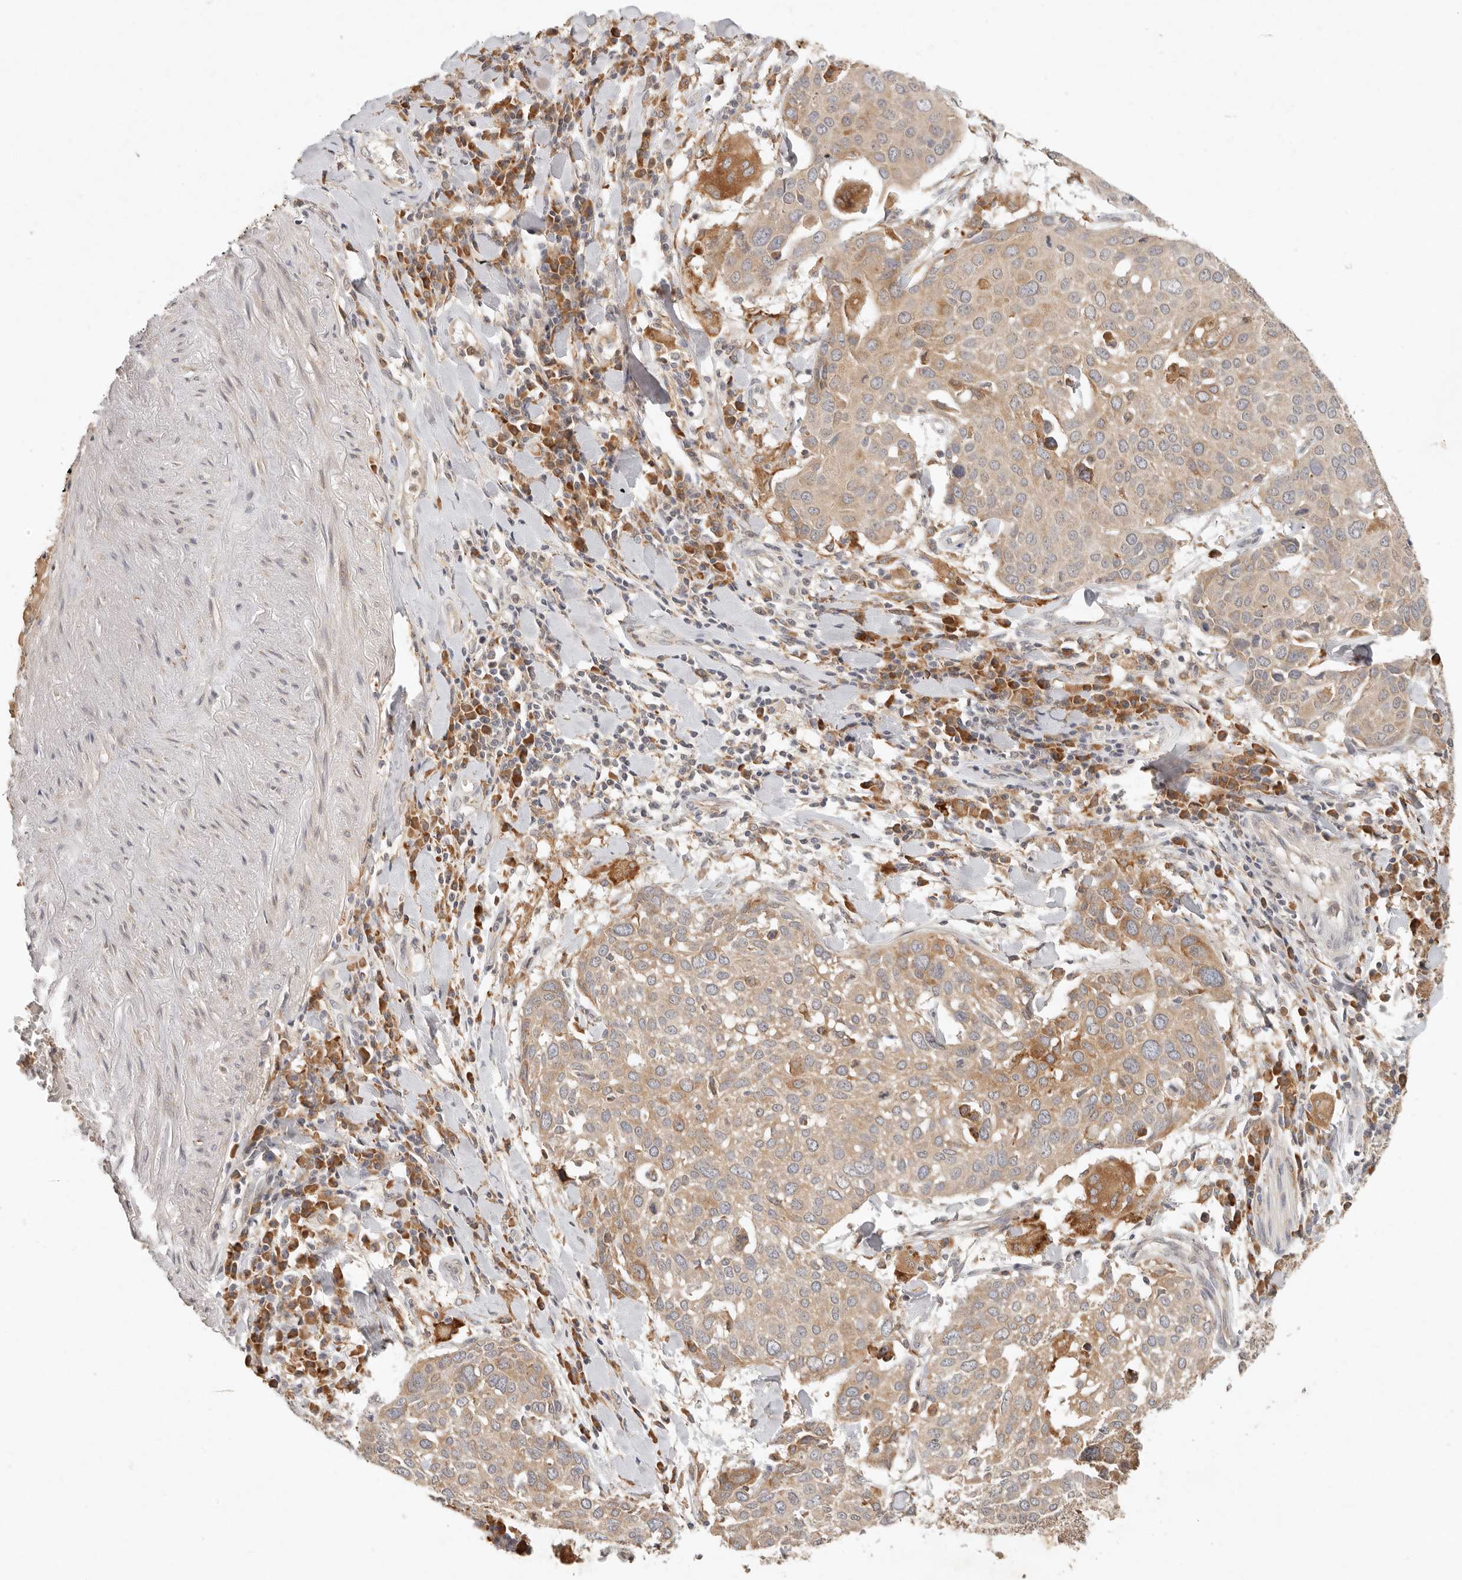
{"staining": {"intensity": "weak", "quantity": ">75%", "location": "cytoplasmic/membranous"}, "tissue": "lung cancer", "cell_type": "Tumor cells", "image_type": "cancer", "snomed": [{"axis": "morphology", "description": "Squamous cell carcinoma, NOS"}, {"axis": "topography", "description": "Lung"}], "caption": "Tumor cells display low levels of weak cytoplasmic/membranous staining in about >75% of cells in human lung cancer (squamous cell carcinoma).", "gene": "ARHGEF10L", "patient": {"sex": "male", "age": 65}}